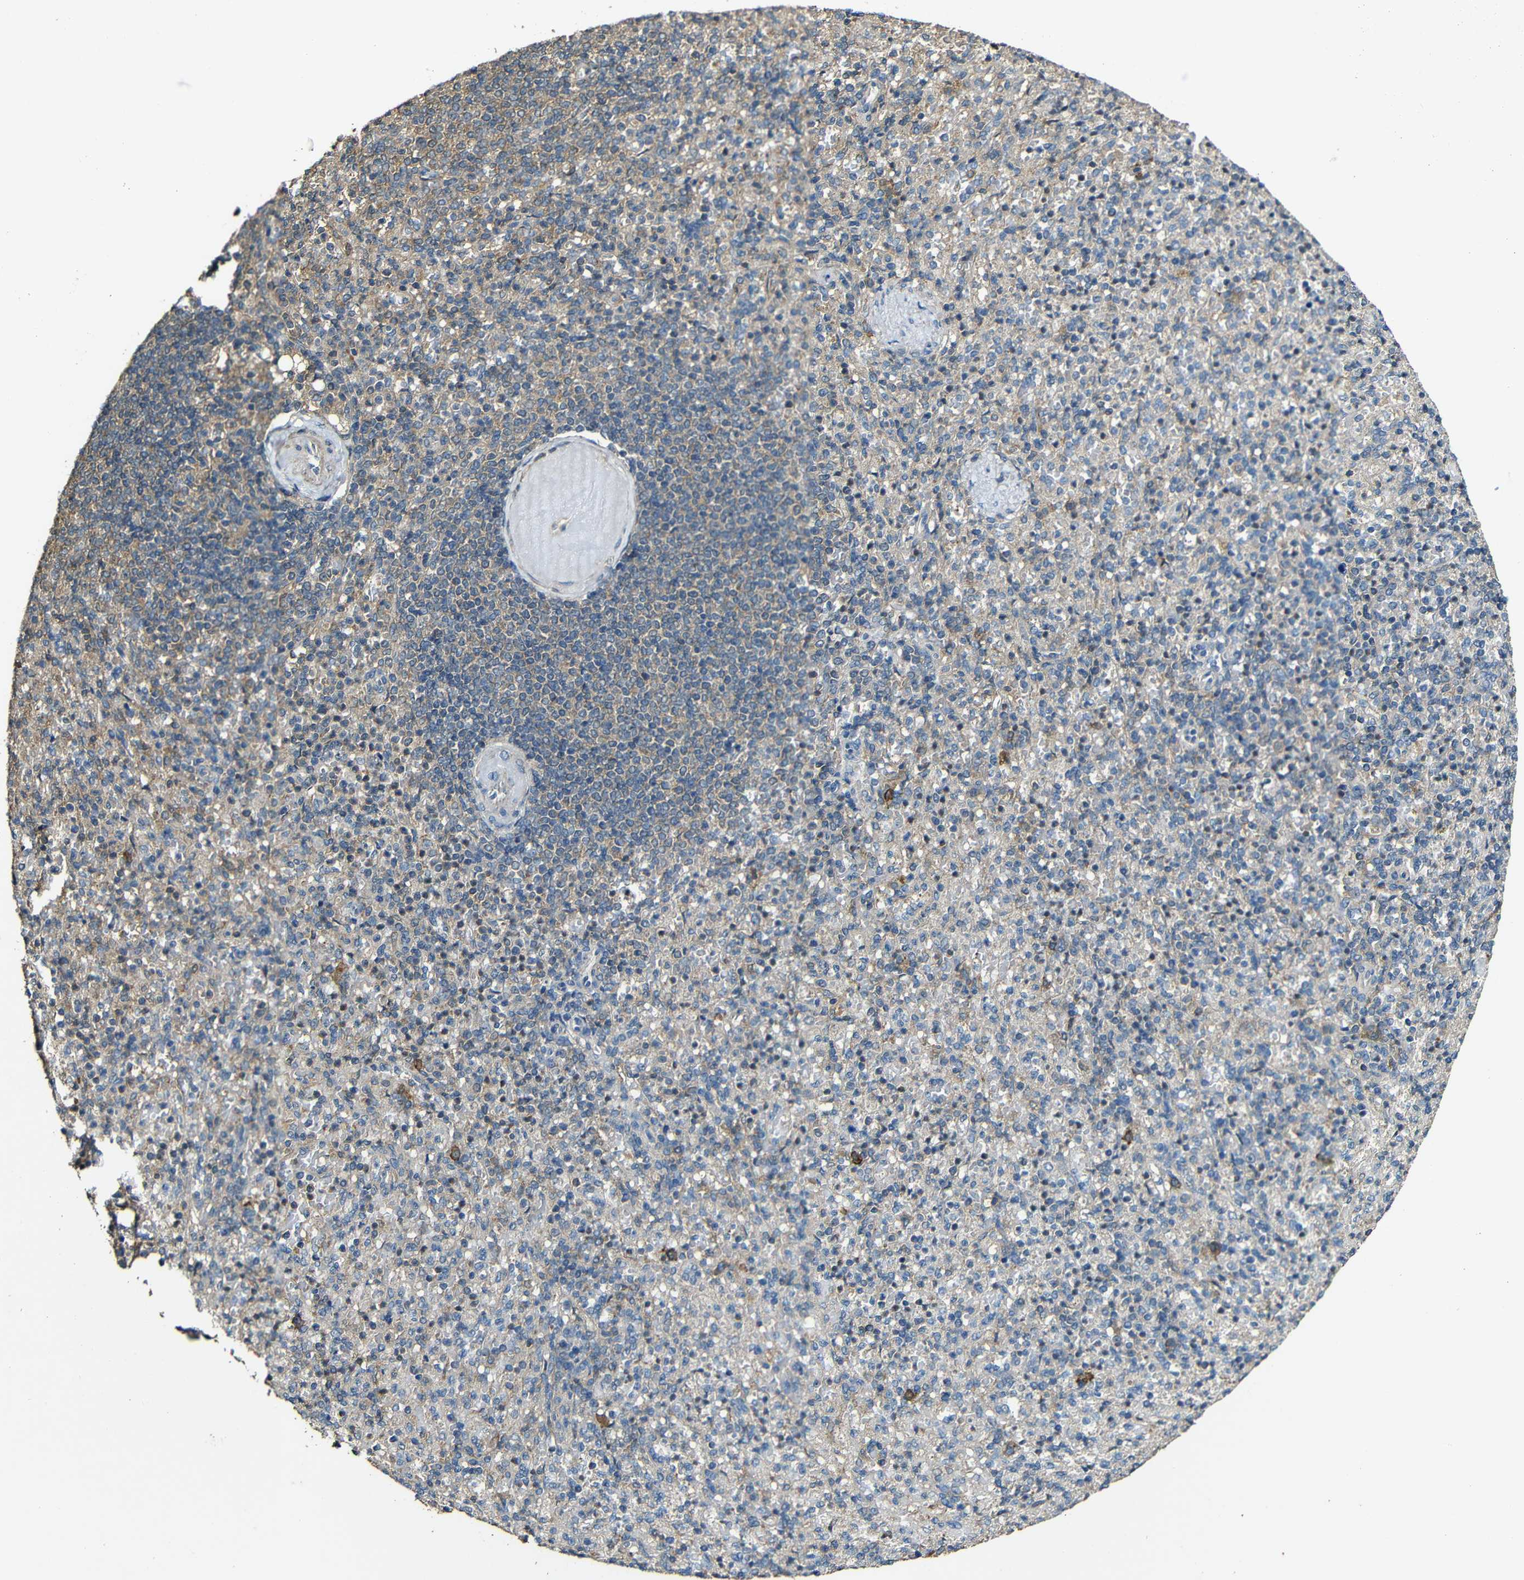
{"staining": {"intensity": "moderate", "quantity": ">75%", "location": "cytoplasmic/membranous"}, "tissue": "spleen", "cell_type": "Cells in red pulp", "image_type": "normal", "snomed": [{"axis": "morphology", "description": "Normal tissue, NOS"}, {"axis": "topography", "description": "Spleen"}], "caption": "Spleen stained with DAB (3,3'-diaminobenzidine) immunohistochemistry (IHC) reveals medium levels of moderate cytoplasmic/membranous positivity in approximately >75% of cells in red pulp. Nuclei are stained in blue.", "gene": "CASP8", "patient": {"sex": "female", "age": 74}}